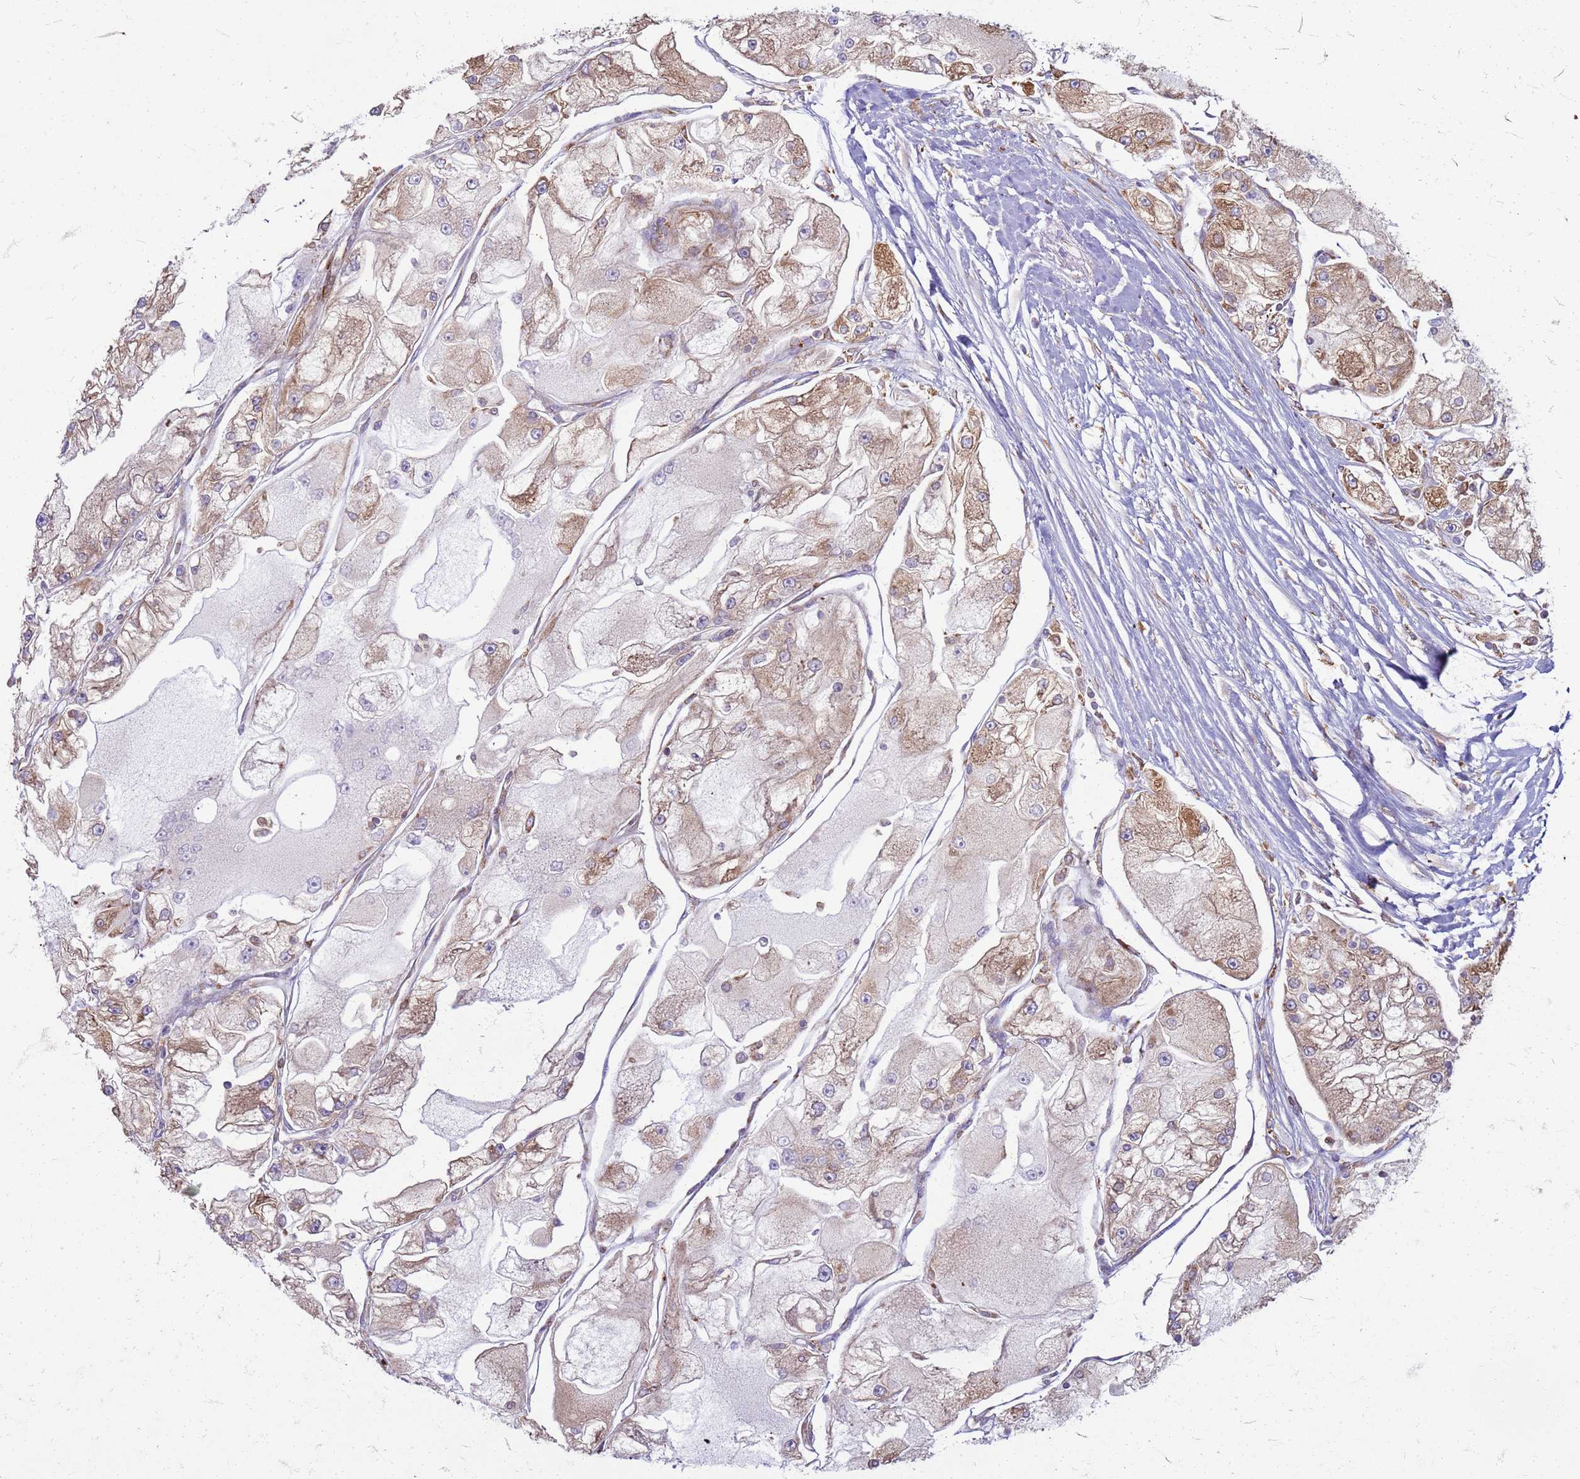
{"staining": {"intensity": "moderate", "quantity": "25%-75%", "location": "cytoplasmic/membranous"}, "tissue": "renal cancer", "cell_type": "Tumor cells", "image_type": "cancer", "snomed": [{"axis": "morphology", "description": "Adenocarcinoma, NOS"}, {"axis": "topography", "description": "Kidney"}], "caption": "Moderate cytoplasmic/membranous positivity for a protein is present in approximately 25%-75% of tumor cells of renal adenocarcinoma using IHC.", "gene": "PDK3", "patient": {"sex": "female", "age": 72}}